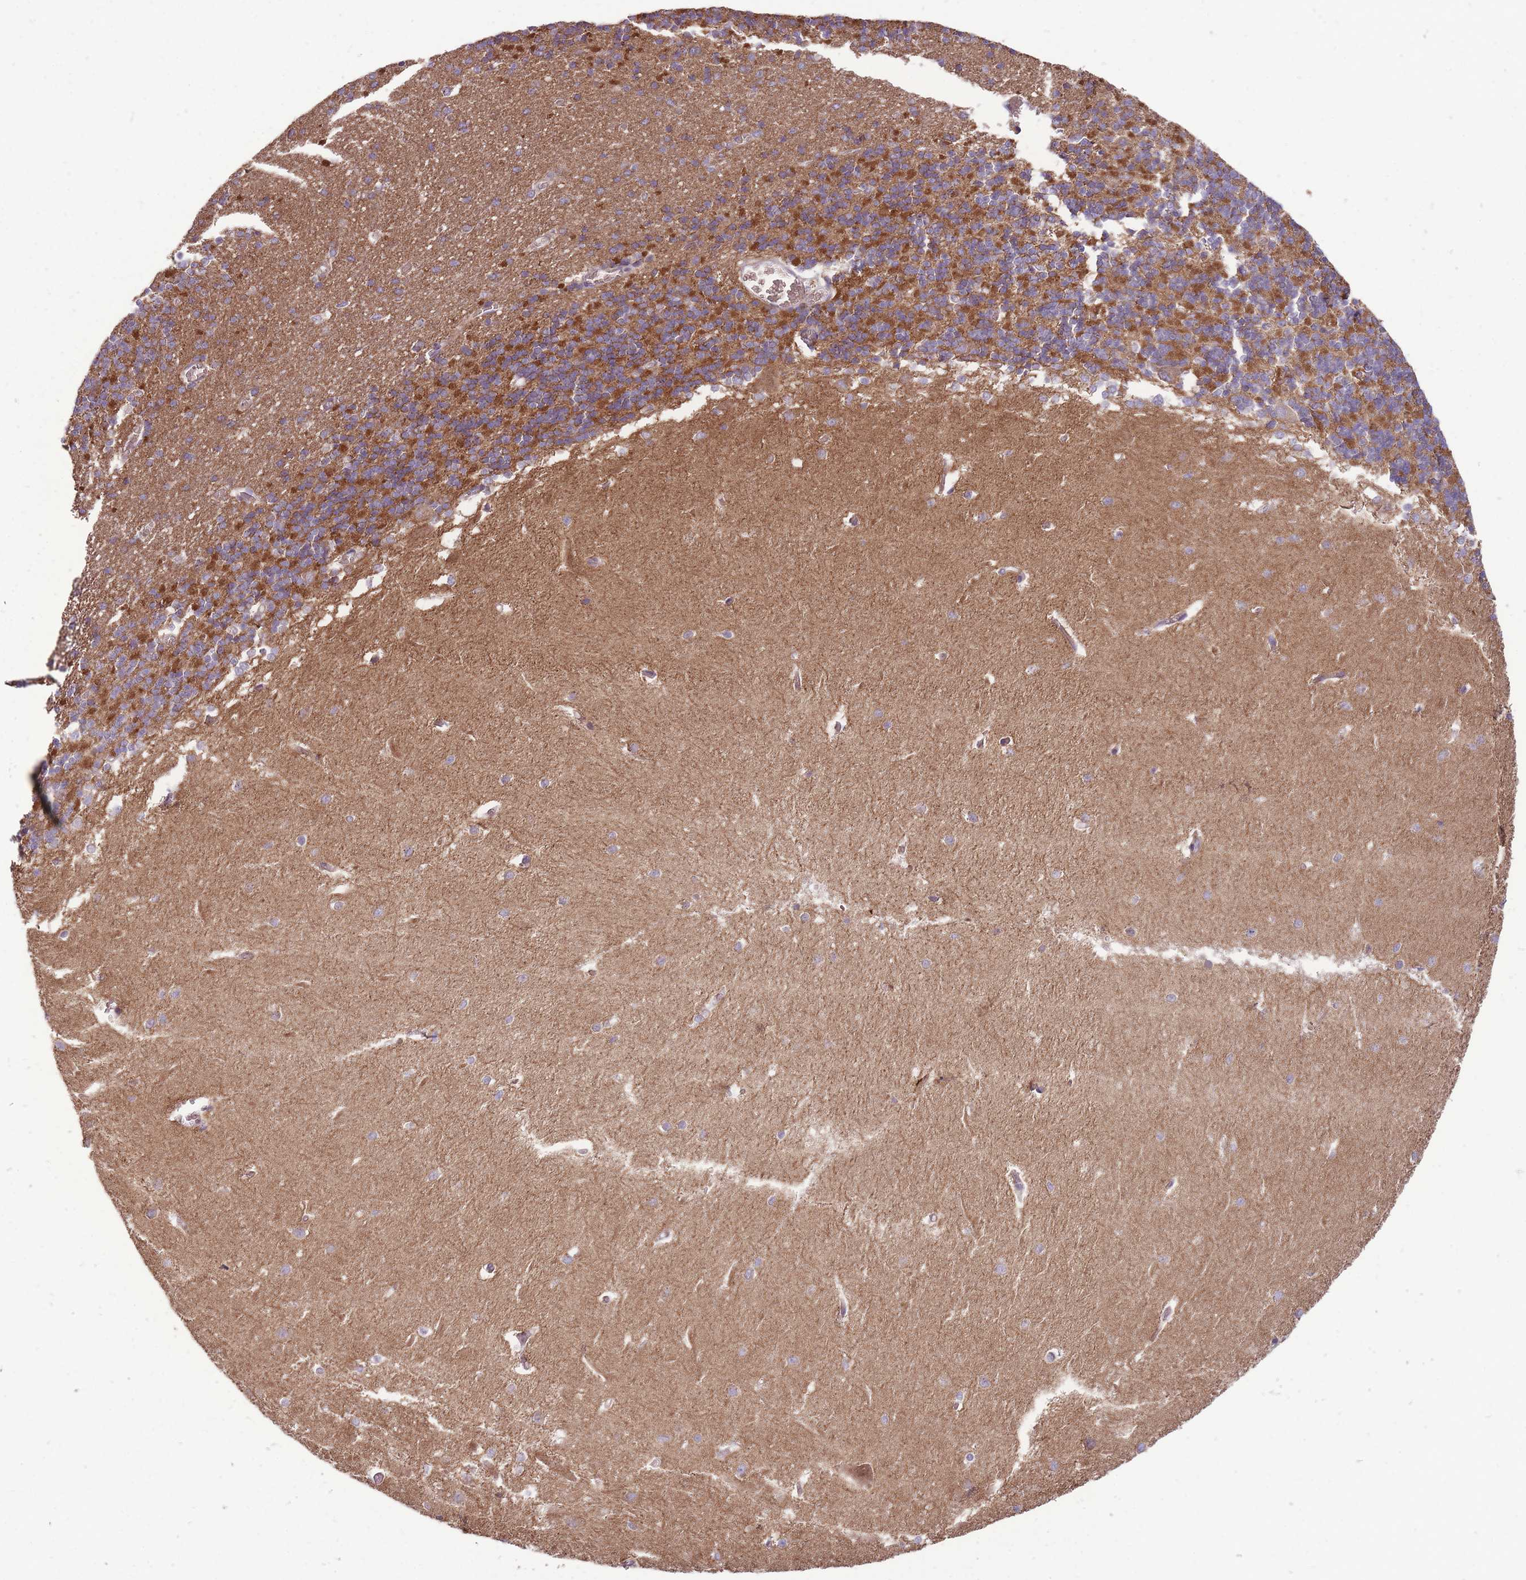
{"staining": {"intensity": "strong", "quantity": "25%-75%", "location": "cytoplasmic/membranous"}, "tissue": "cerebellum", "cell_type": "Cells in granular layer", "image_type": "normal", "snomed": [{"axis": "morphology", "description": "Normal tissue, NOS"}, {"axis": "topography", "description": "Cerebellum"}], "caption": "Protein staining shows strong cytoplasmic/membranous staining in approximately 25%-75% of cells in granular layer in benign cerebellum.", "gene": "ANKRD10", "patient": {"sex": "male", "age": 37}}